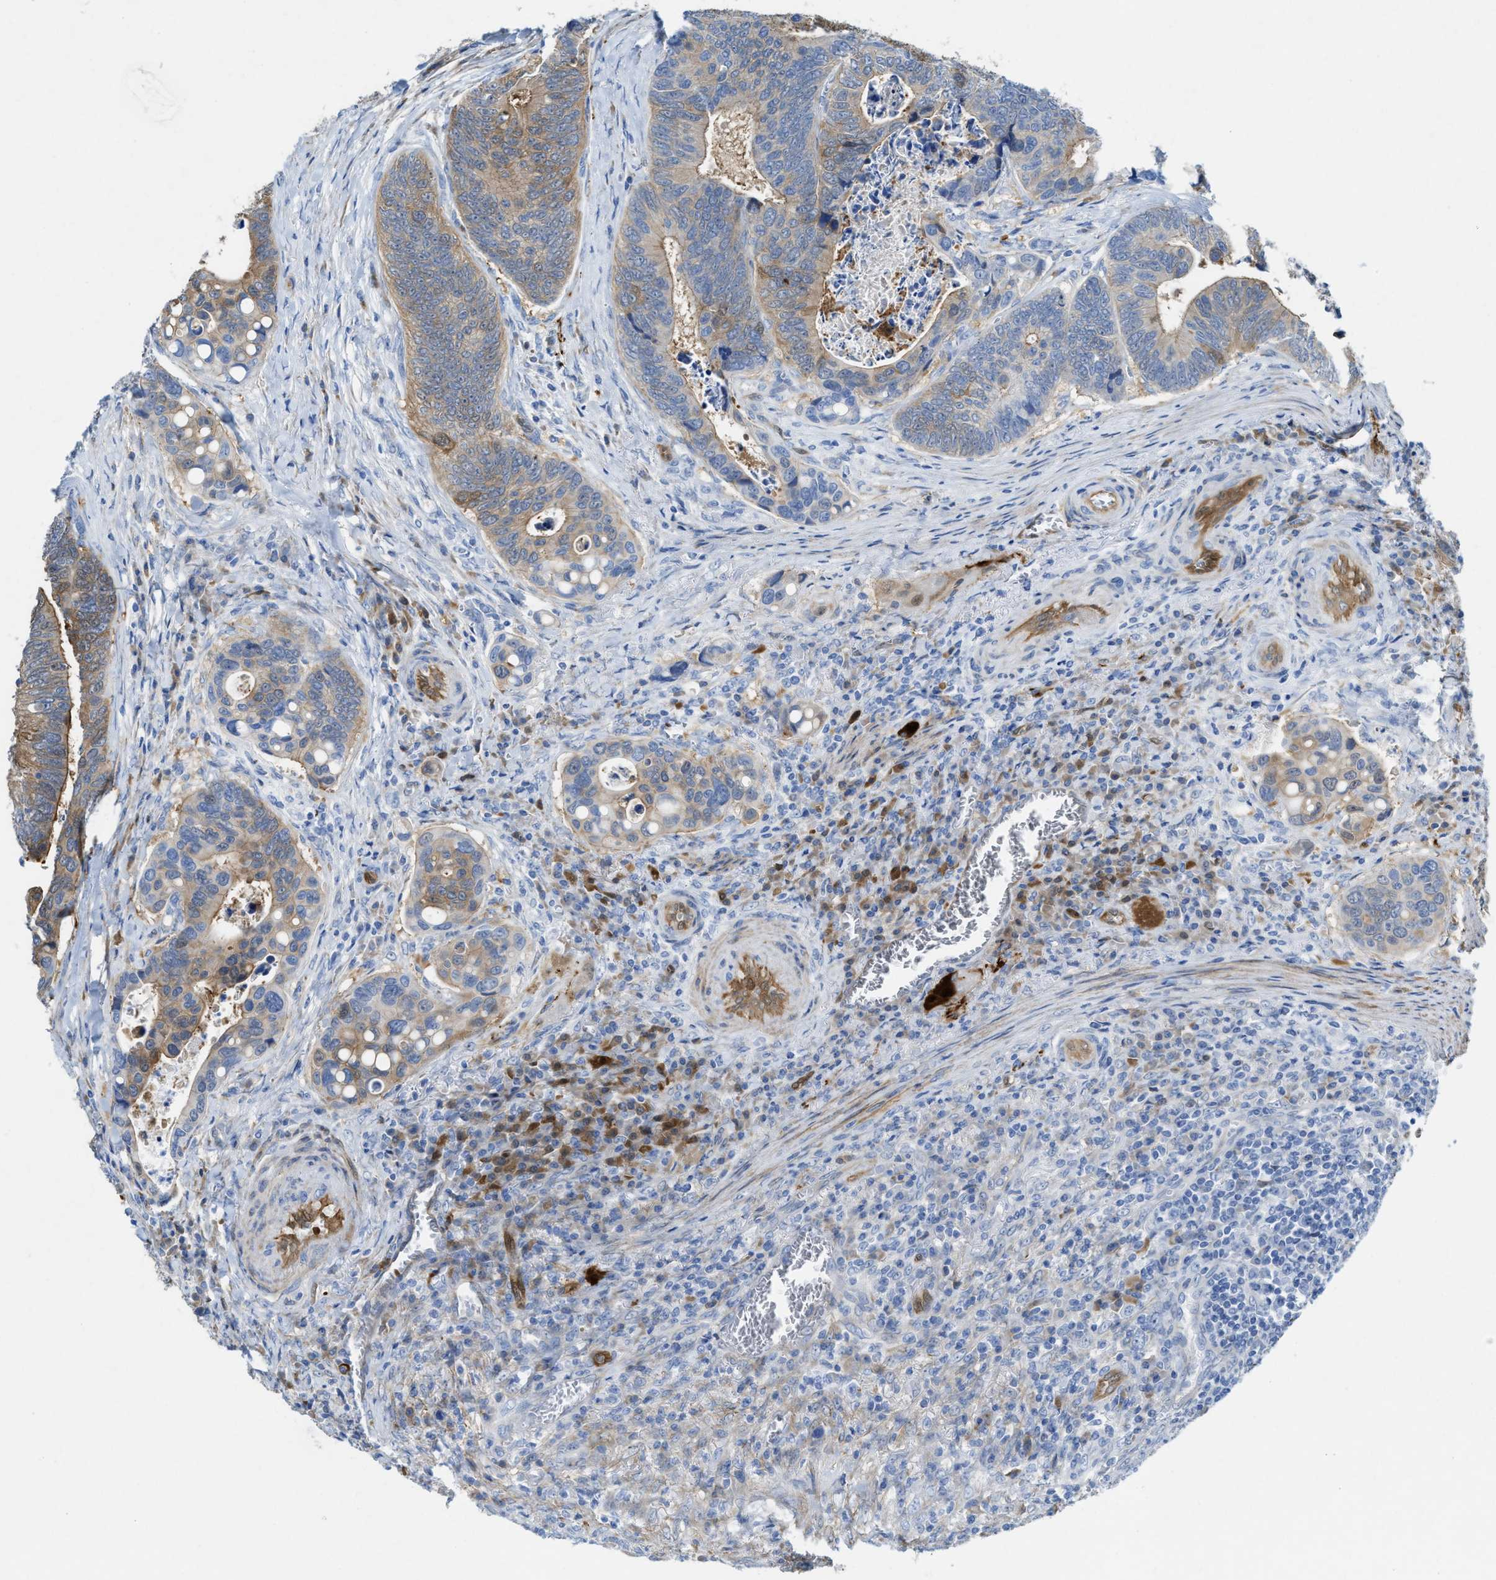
{"staining": {"intensity": "moderate", "quantity": "25%-75%", "location": "cytoplasmic/membranous"}, "tissue": "colorectal cancer", "cell_type": "Tumor cells", "image_type": "cancer", "snomed": [{"axis": "morphology", "description": "Inflammation, NOS"}, {"axis": "morphology", "description": "Adenocarcinoma, NOS"}, {"axis": "topography", "description": "Colon"}], "caption": "The photomicrograph exhibits immunohistochemical staining of adenocarcinoma (colorectal). There is moderate cytoplasmic/membranous positivity is seen in approximately 25%-75% of tumor cells. The staining is performed using DAB (3,3'-diaminobenzidine) brown chromogen to label protein expression. The nuclei are counter-stained blue using hematoxylin.", "gene": "ASS1", "patient": {"sex": "male", "age": 72}}